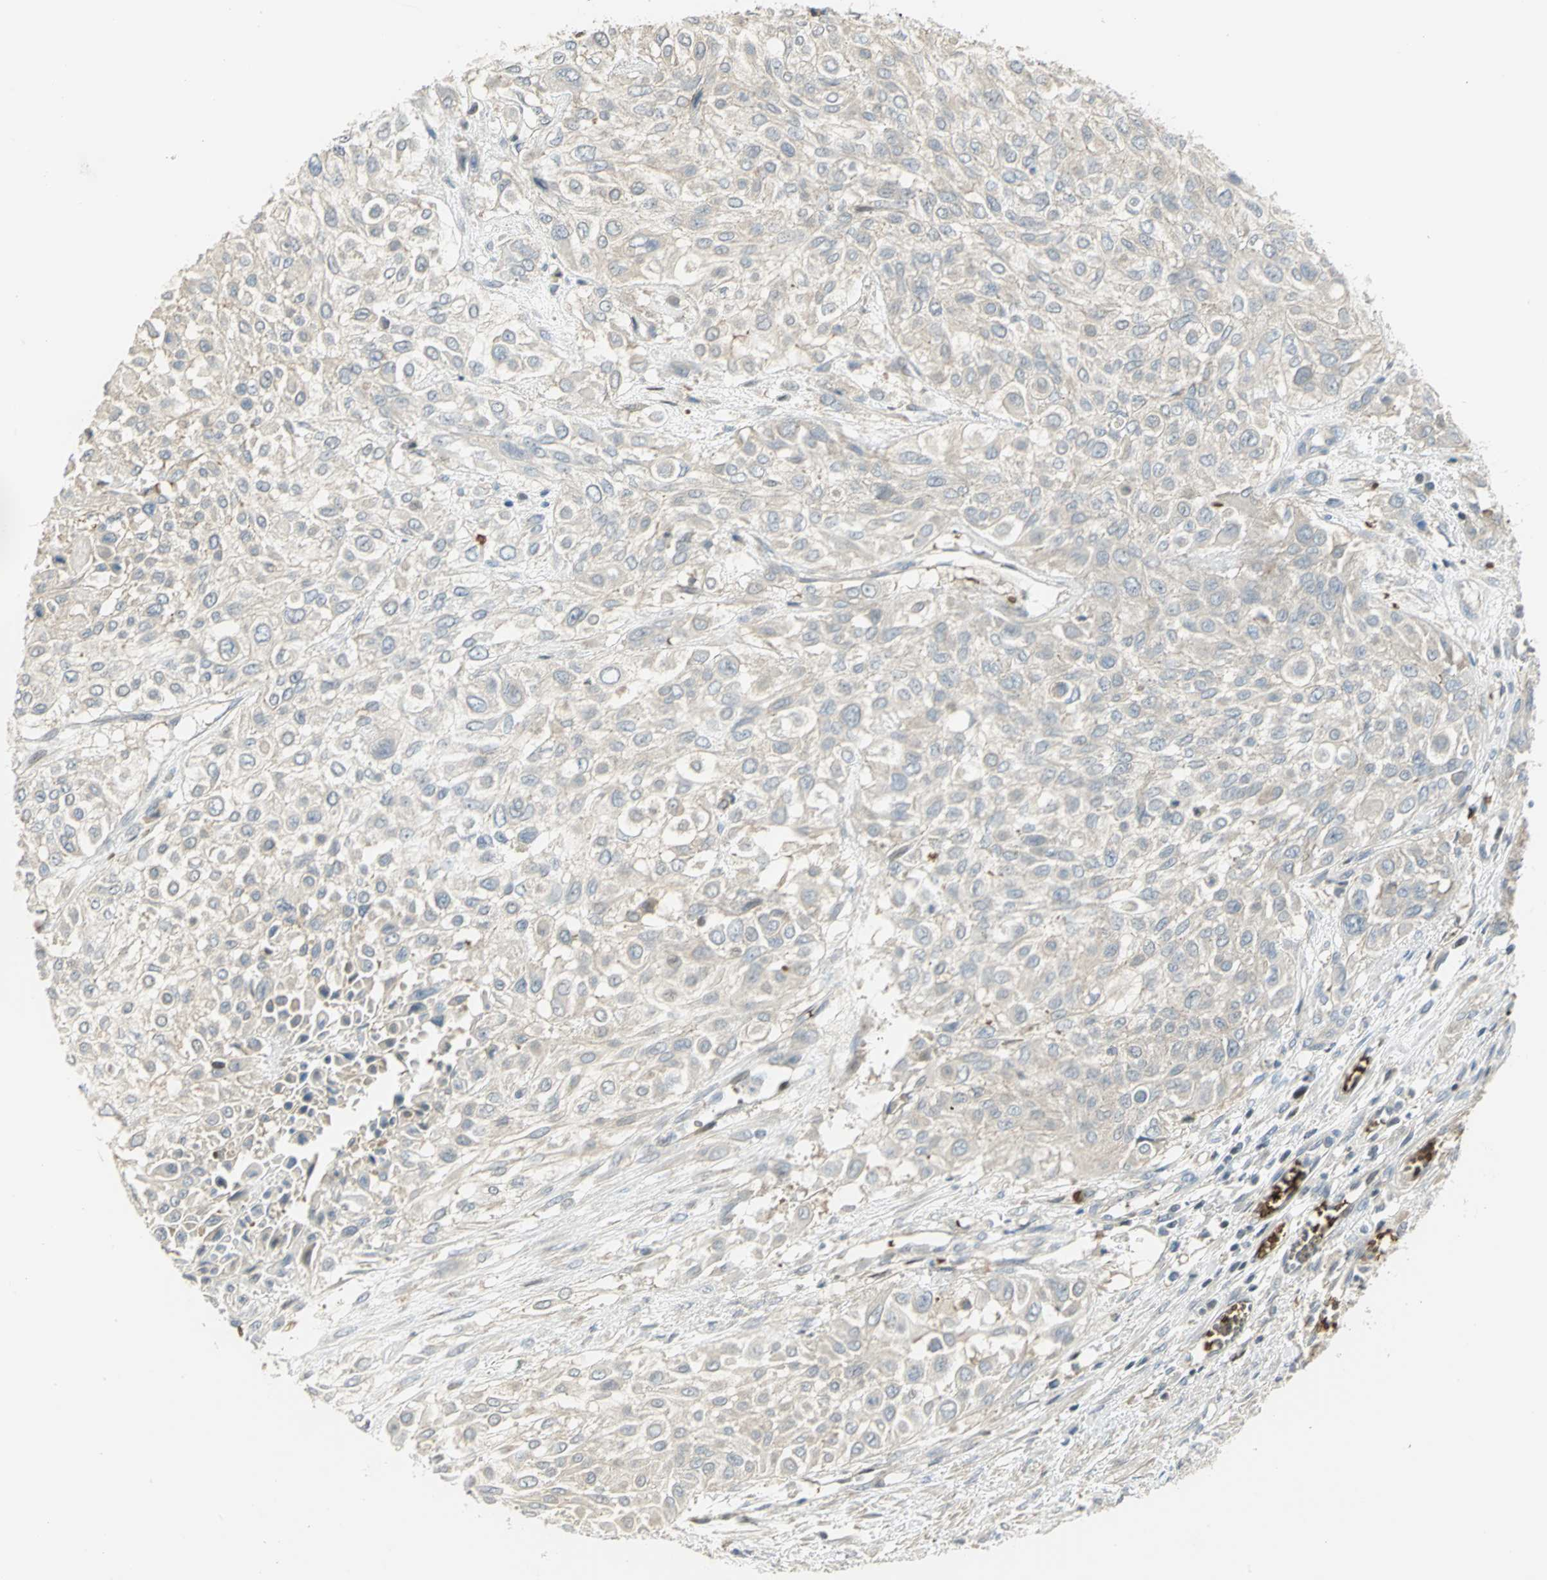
{"staining": {"intensity": "negative", "quantity": "none", "location": "none"}, "tissue": "urothelial cancer", "cell_type": "Tumor cells", "image_type": "cancer", "snomed": [{"axis": "morphology", "description": "Urothelial carcinoma, High grade"}, {"axis": "topography", "description": "Urinary bladder"}], "caption": "IHC of urothelial cancer displays no staining in tumor cells.", "gene": "ANK1", "patient": {"sex": "male", "age": 57}}